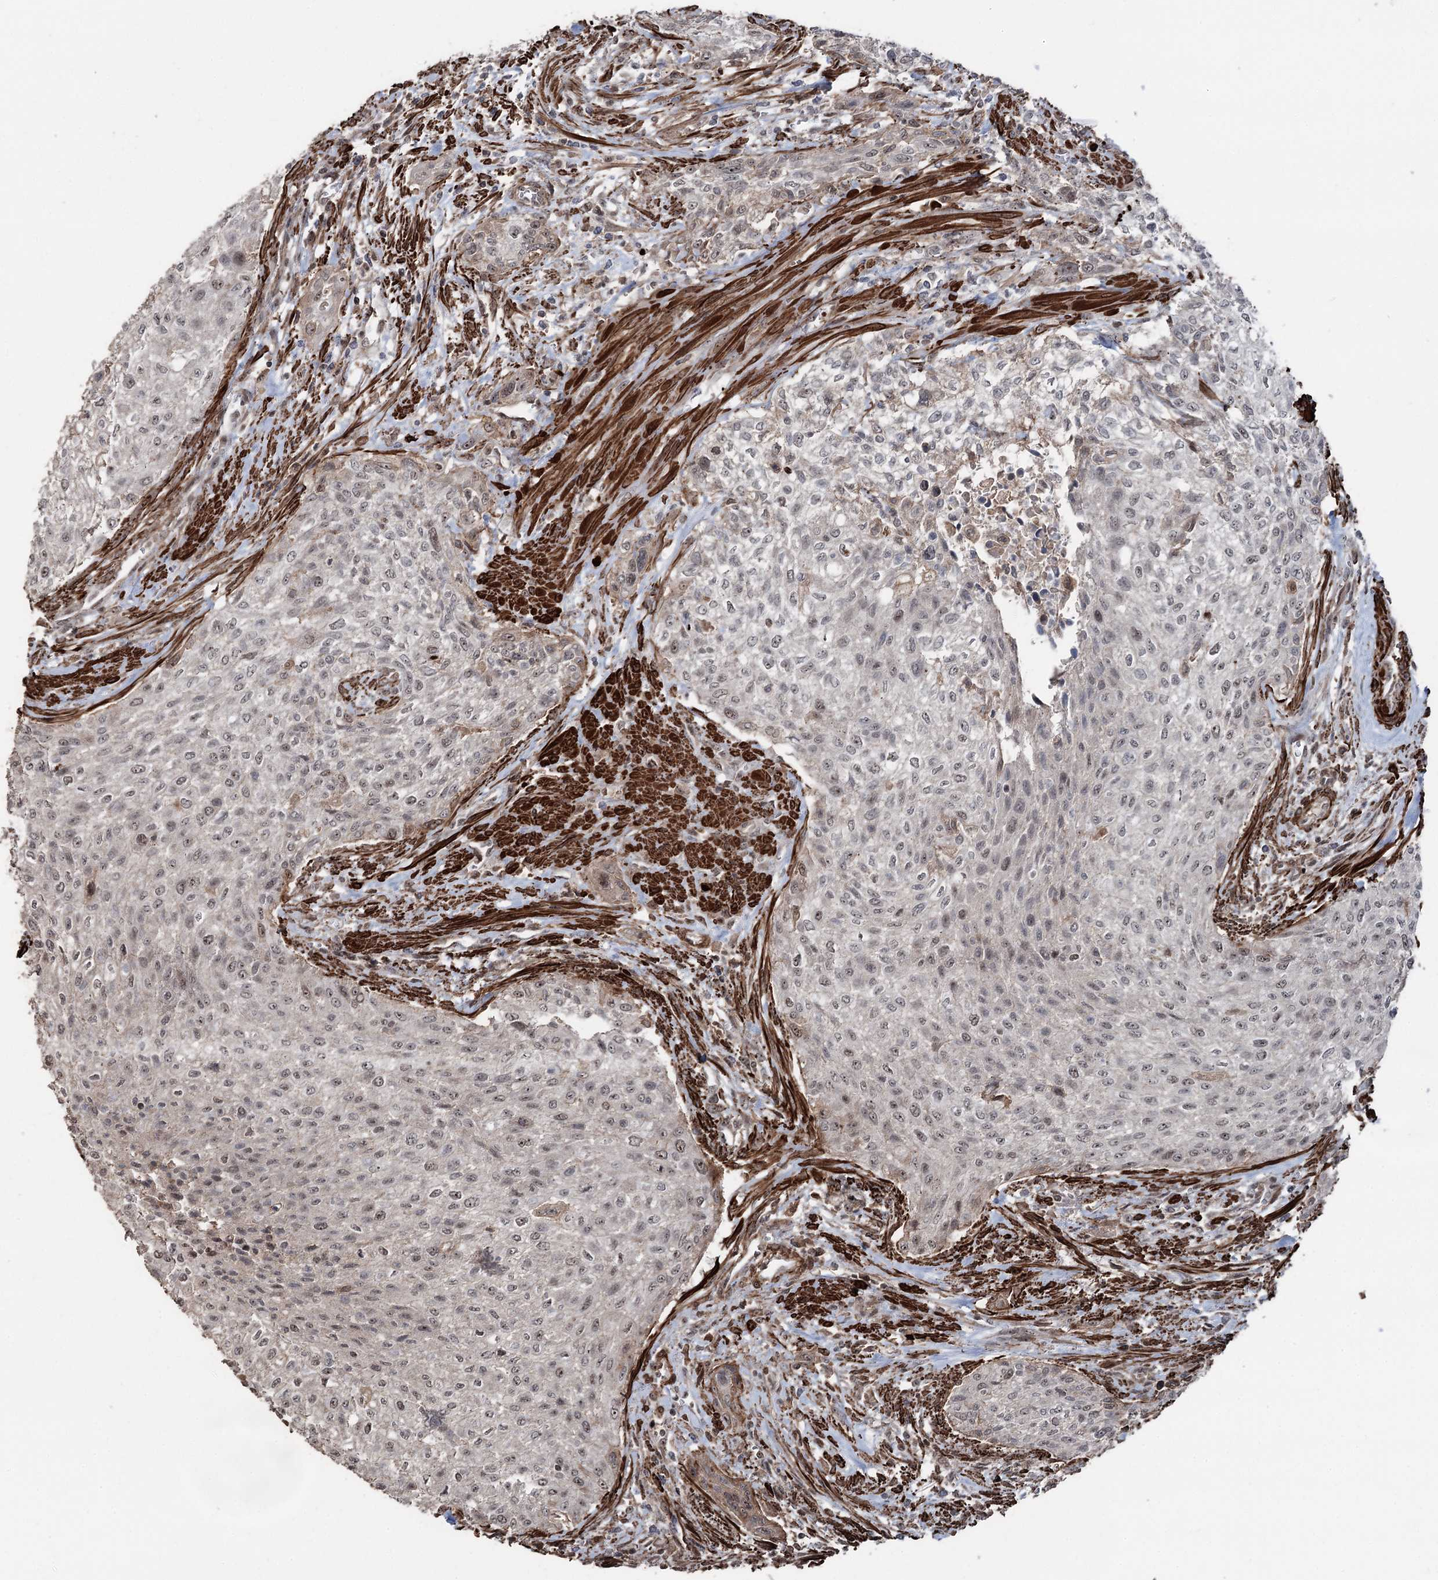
{"staining": {"intensity": "weak", "quantity": "<25%", "location": "cytoplasmic/membranous,nuclear"}, "tissue": "urothelial cancer", "cell_type": "Tumor cells", "image_type": "cancer", "snomed": [{"axis": "morphology", "description": "Urothelial carcinoma, High grade"}, {"axis": "topography", "description": "Urinary bladder"}], "caption": "There is no significant staining in tumor cells of urothelial cancer. (DAB immunohistochemistry with hematoxylin counter stain).", "gene": "CCDC82", "patient": {"sex": "male", "age": 35}}